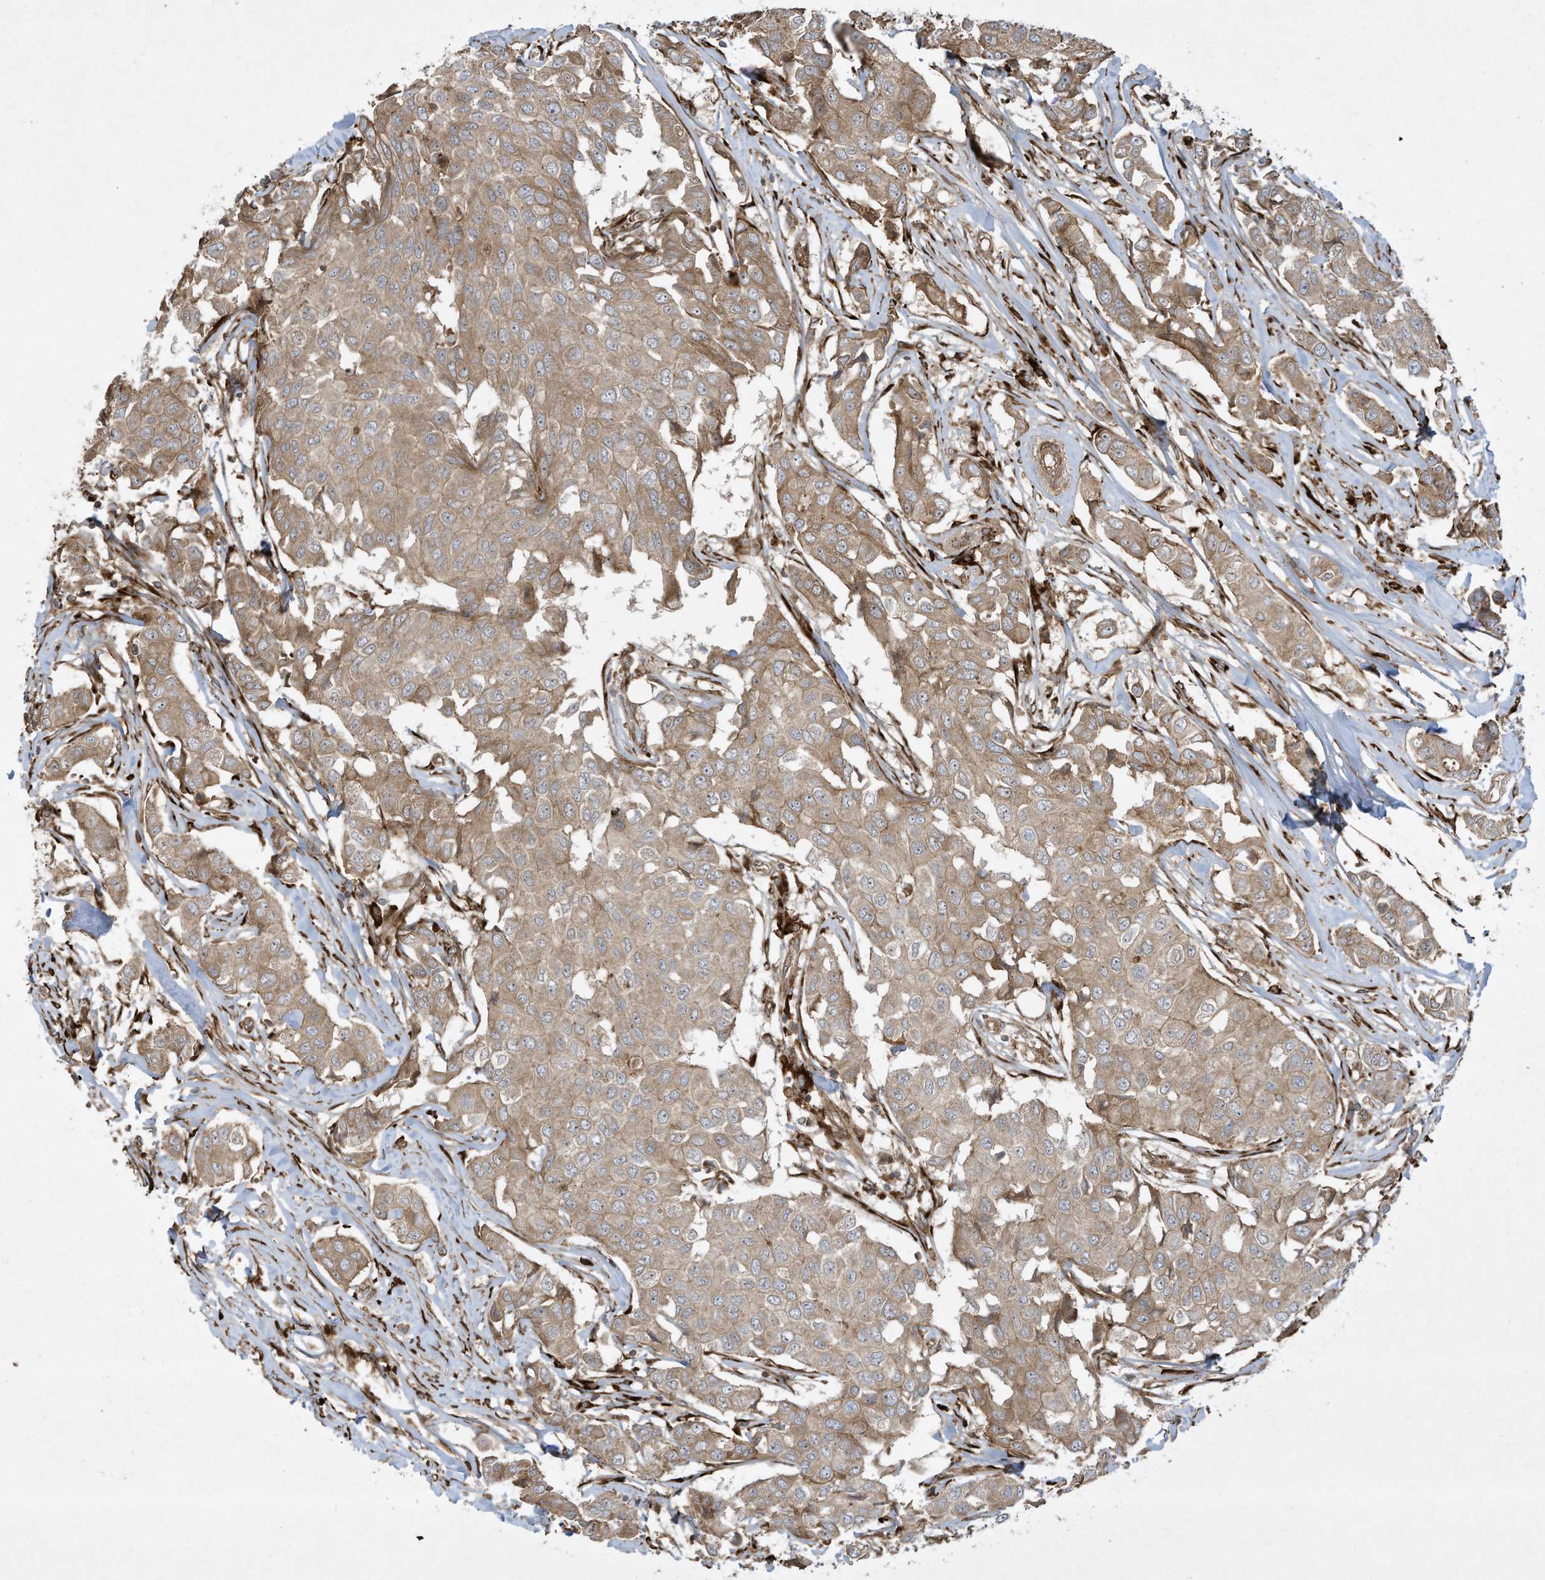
{"staining": {"intensity": "weak", "quantity": ">75%", "location": "cytoplasmic/membranous"}, "tissue": "breast cancer", "cell_type": "Tumor cells", "image_type": "cancer", "snomed": [{"axis": "morphology", "description": "Duct carcinoma"}, {"axis": "topography", "description": "Breast"}], "caption": "Immunohistochemical staining of breast cancer (invasive ductal carcinoma) displays low levels of weak cytoplasmic/membranous staining in about >75% of tumor cells. The protein of interest is shown in brown color, while the nuclei are stained blue.", "gene": "DDIT4", "patient": {"sex": "female", "age": 80}}